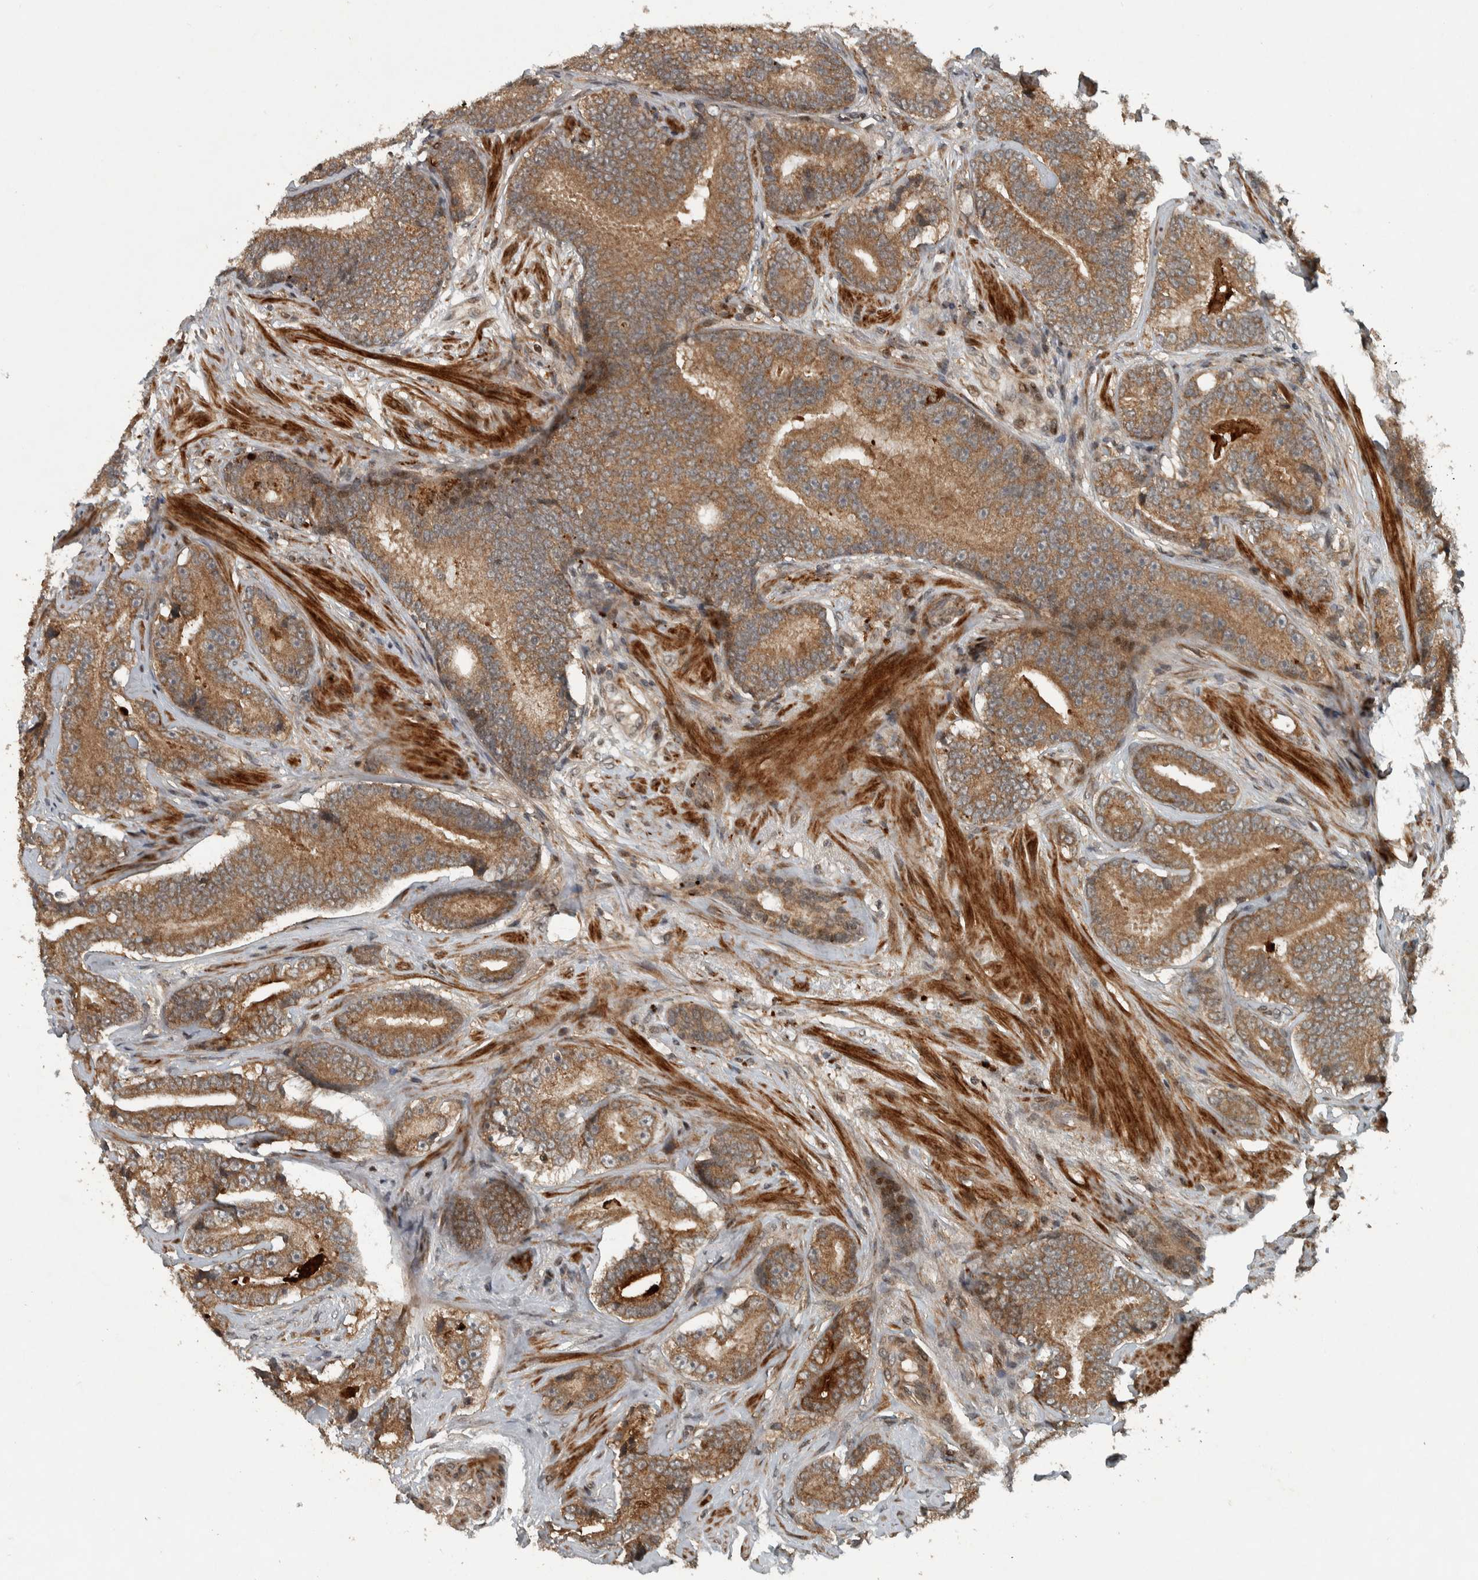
{"staining": {"intensity": "moderate", "quantity": ">75%", "location": "cytoplasmic/membranous"}, "tissue": "prostate cancer", "cell_type": "Tumor cells", "image_type": "cancer", "snomed": [{"axis": "morphology", "description": "Adenocarcinoma, High grade"}, {"axis": "topography", "description": "Prostate"}], "caption": "Human prostate cancer stained for a protein (brown) displays moderate cytoplasmic/membranous positive positivity in approximately >75% of tumor cells.", "gene": "KIFAP3", "patient": {"sex": "male", "age": 55}}